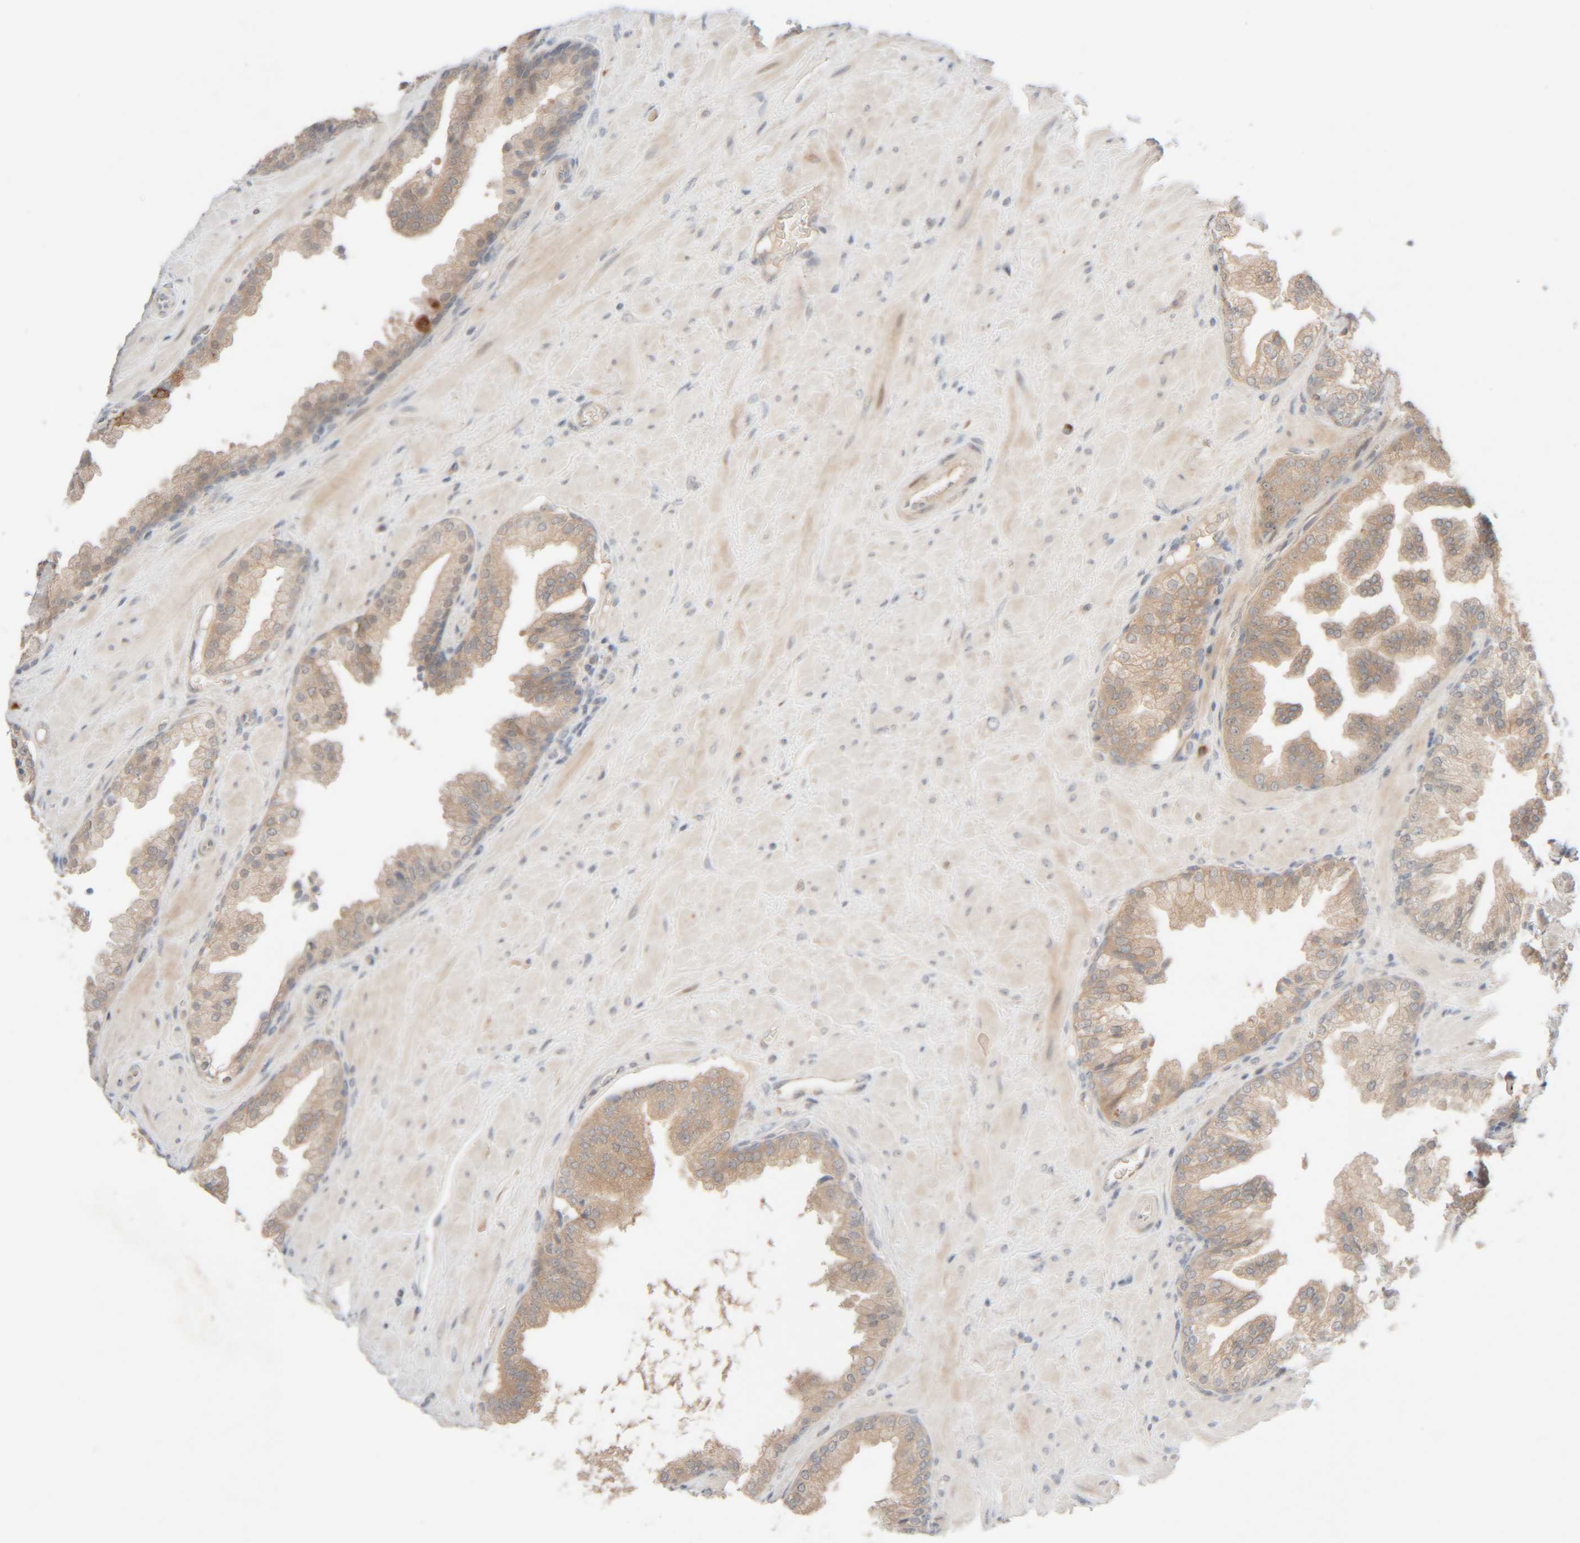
{"staining": {"intensity": "weak", "quantity": "25%-75%", "location": "cytoplasmic/membranous"}, "tissue": "prostate cancer", "cell_type": "Tumor cells", "image_type": "cancer", "snomed": [{"axis": "morphology", "description": "Adenocarcinoma, Low grade"}, {"axis": "topography", "description": "Prostate"}], "caption": "Protein analysis of prostate cancer (adenocarcinoma (low-grade)) tissue displays weak cytoplasmic/membranous positivity in approximately 25%-75% of tumor cells.", "gene": "CHKA", "patient": {"sex": "male", "age": 71}}